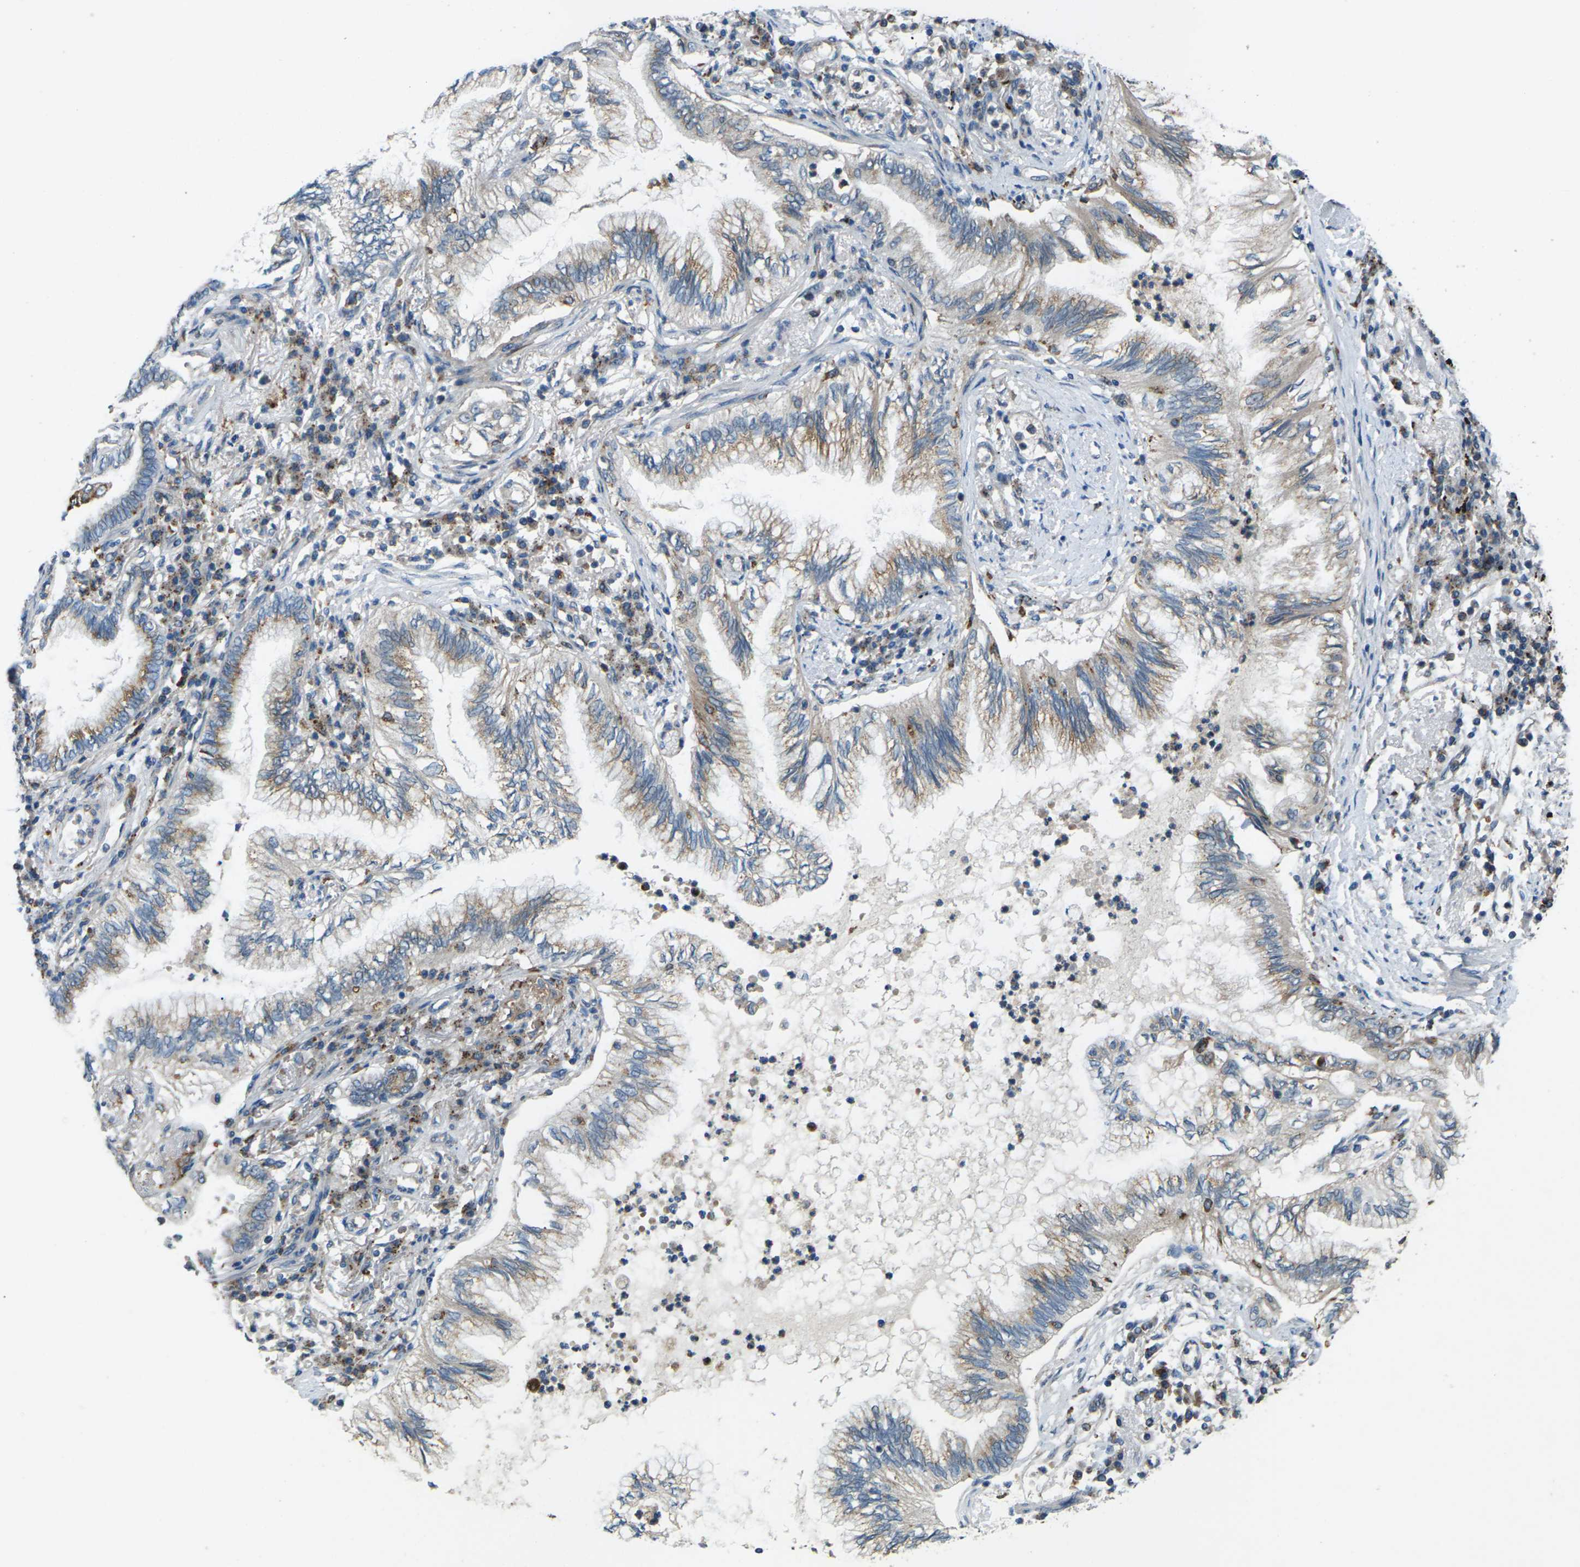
{"staining": {"intensity": "weak", "quantity": "25%-75%", "location": "cytoplasmic/membranous"}, "tissue": "lung cancer", "cell_type": "Tumor cells", "image_type": "cancer", "snomed": [{"axis": "morphology", "description": "Normal tissue, NOS"}, {"axis": "morphology", "description": "Adenocarcinoma, NOS"}, {"axis": "topography", "description": "Bronchus"}, {"axis": "topography", "description": "Lung"}], "caption": "This image reveals lung adenocarcinoma stained with IHC to label a protein in brown. The cytoplasmic/membranous of tumor cells show weak positivity for the protein. Nuclei are counter-stained blue.", "gene": "SLC31A2", "patient": {"sex": "female", "age": 70}}